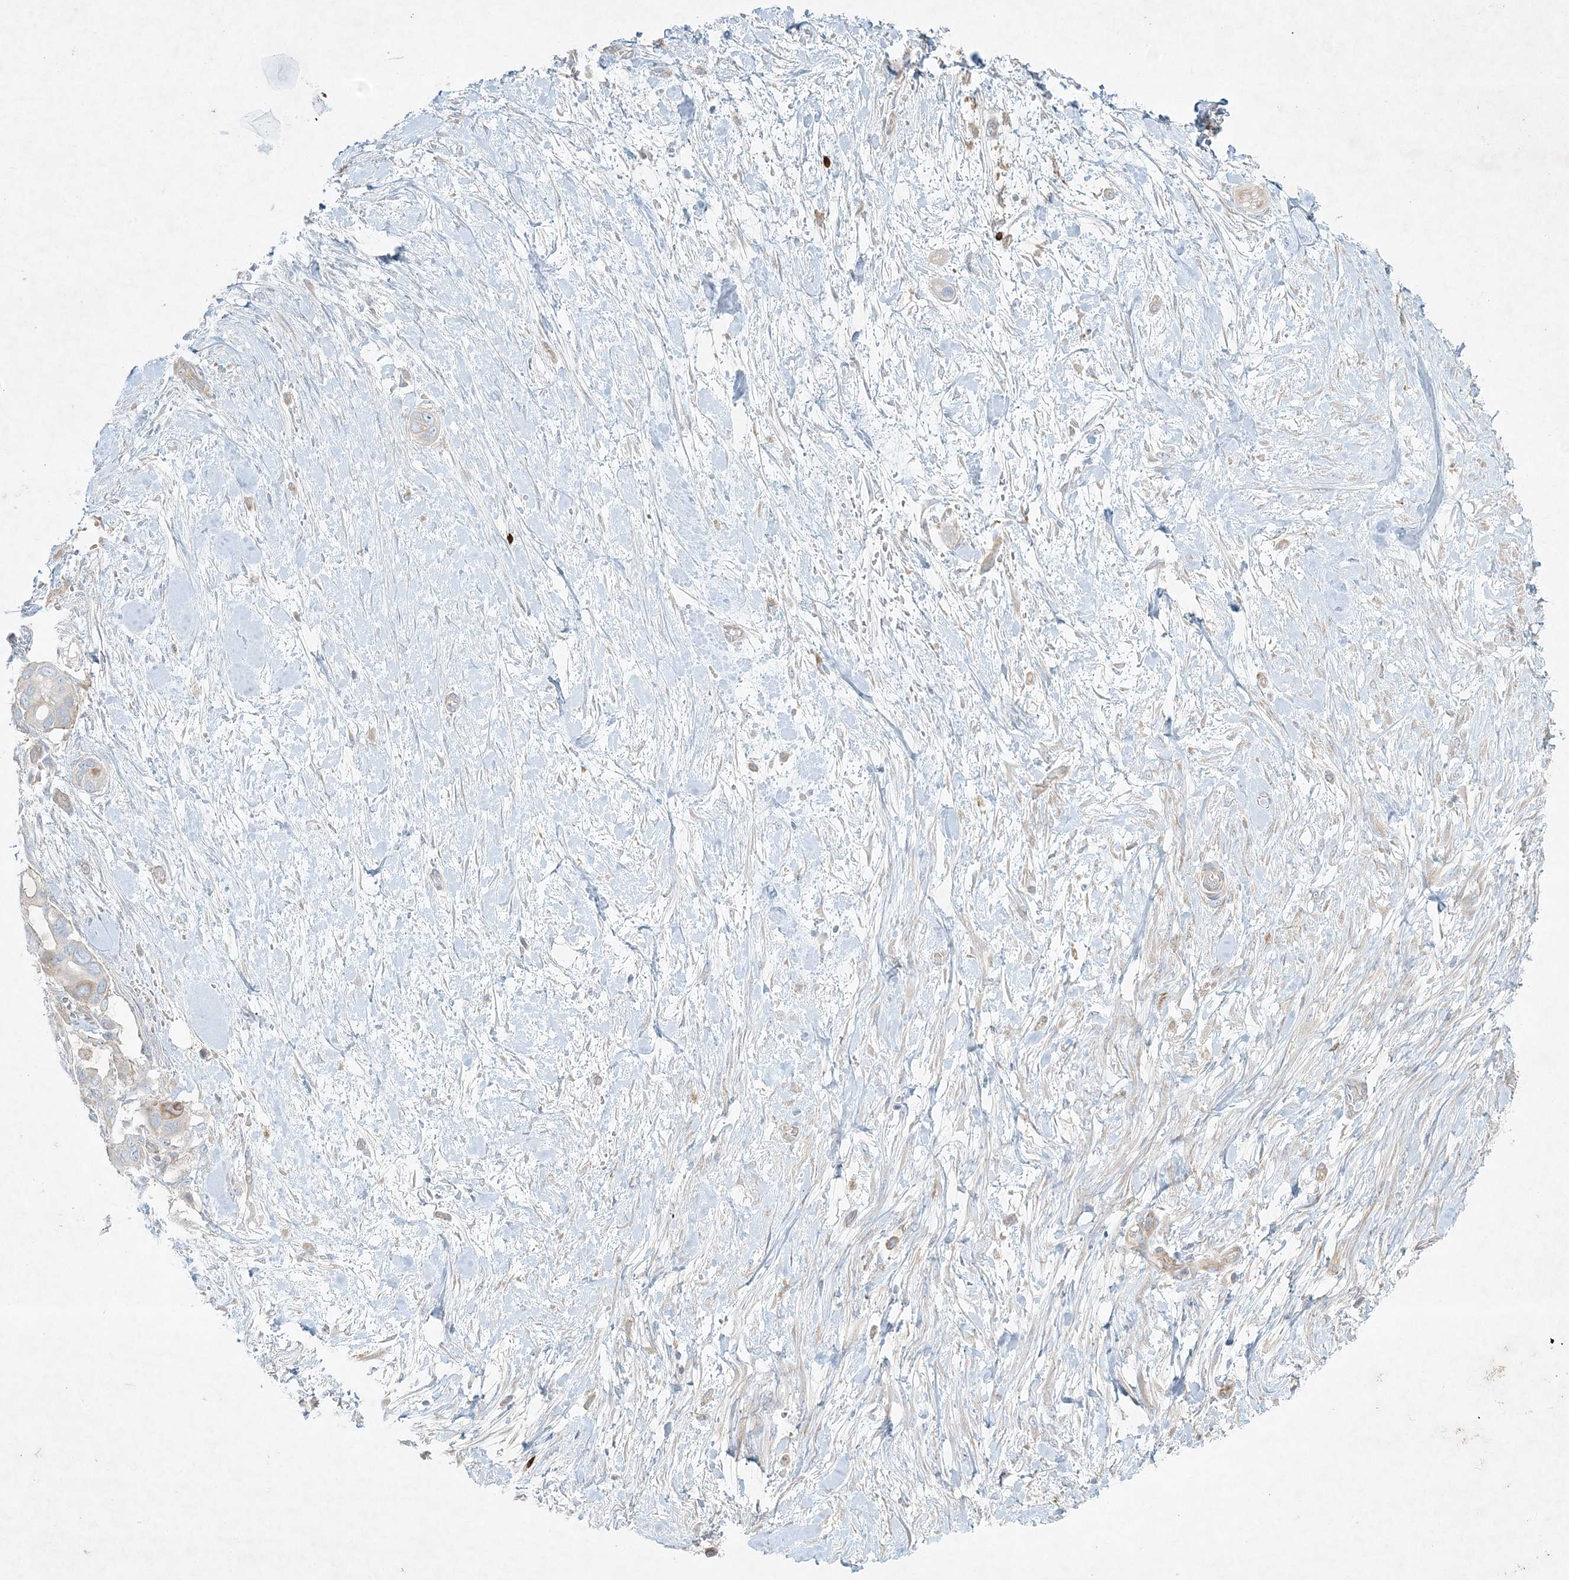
{"staining": {"intensity": "weak", "quantity": "25%-75%", "location": "cytoplasmic/membranous"}, "tissue": "pancreatic cancer", "cell_type": "Tumor cells", "image_type": "cancer", "snomed": [{"axis": "morphology", "description": "Adenocarcinoma, NOS"}, {"axis": "topography", "description": "Pancreas"}], "caption": "Brown immunohistochemical staining in human pancreatic cancer displays weak cytoplasmic/membranous expression in about 25%-75% of tumor cells.", "gene": "STK11IP", "patient": {"sex": "male", "age": 68}}